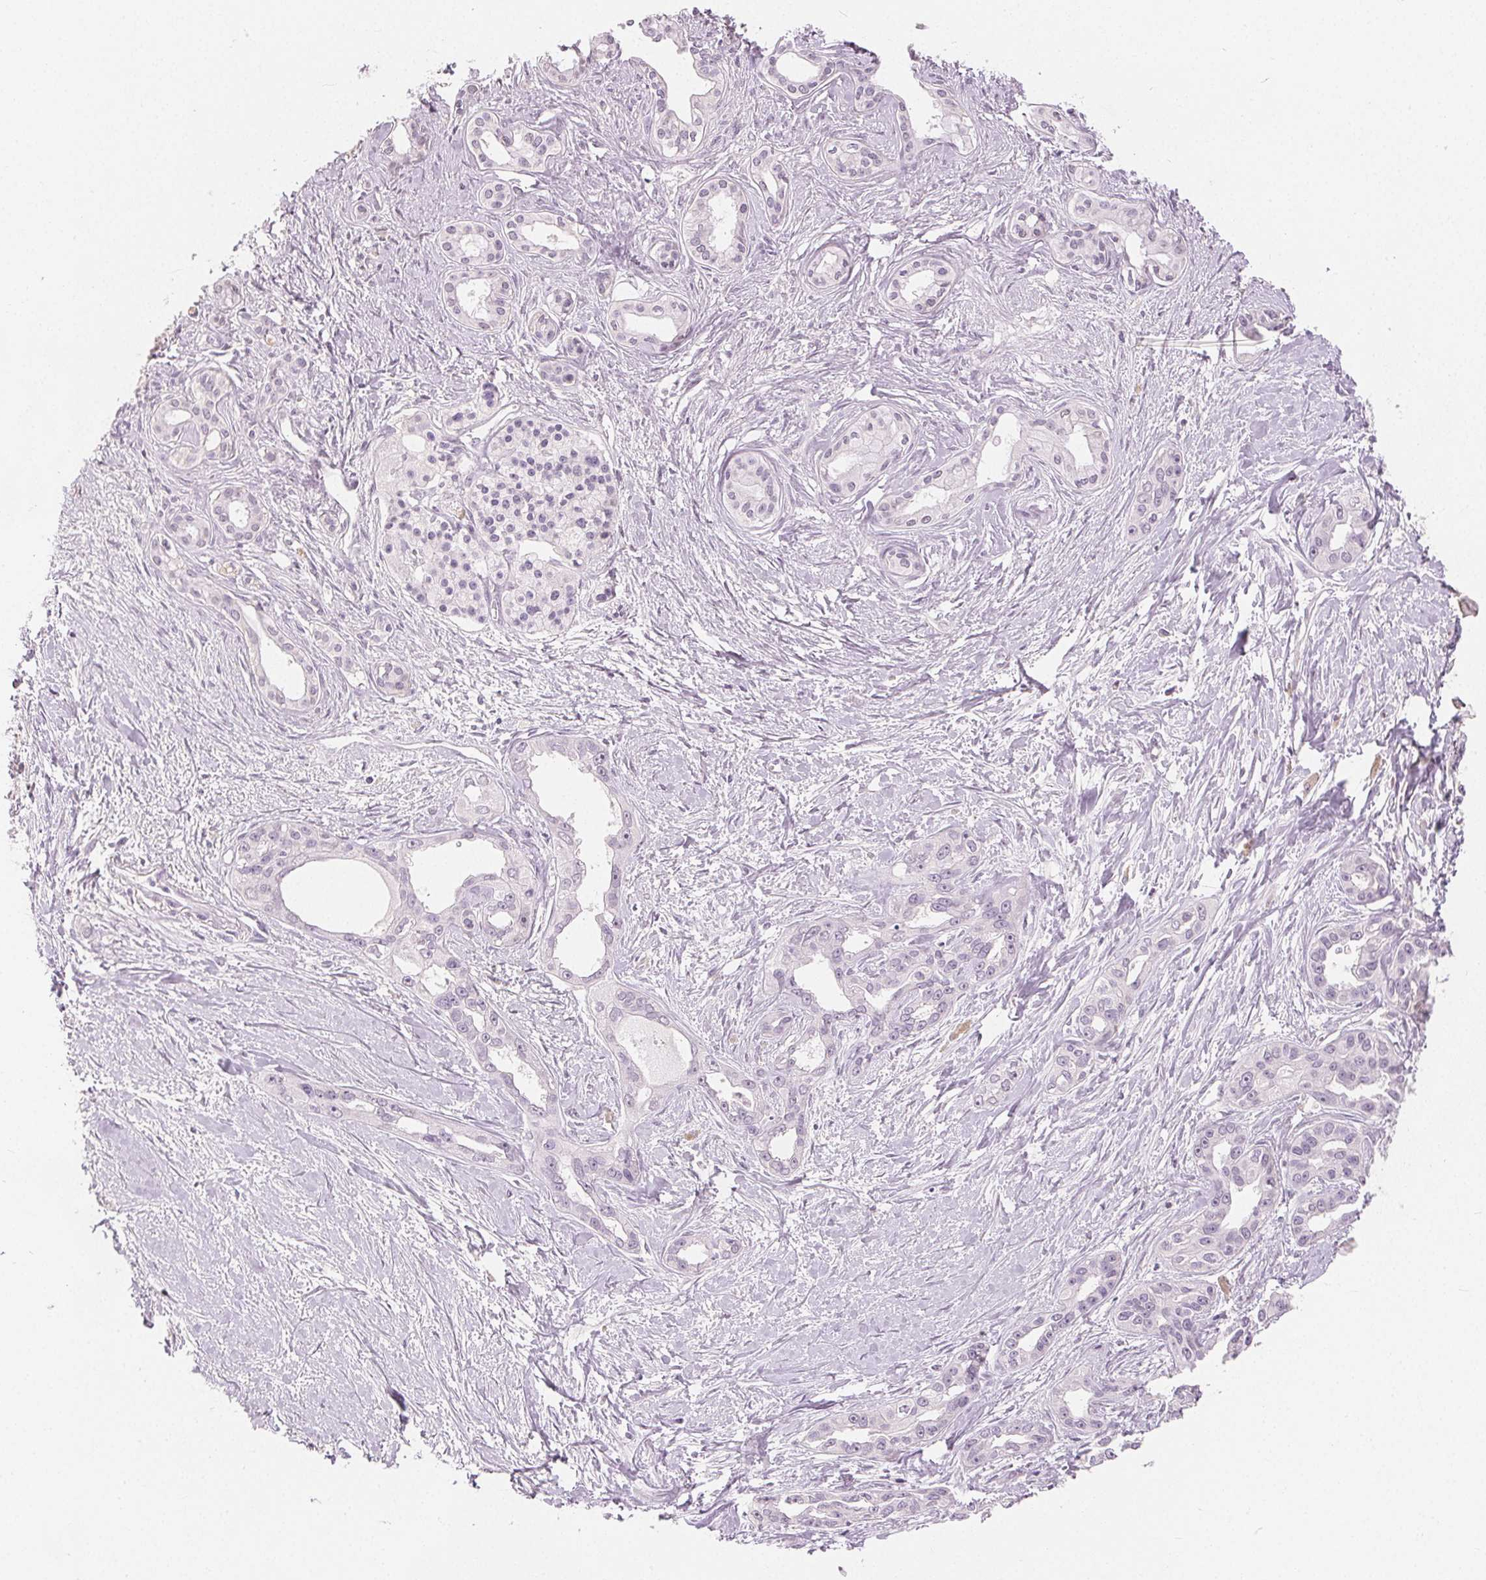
{"staining": {"intensity": "negative", "quantity": "none", "location": "none"}, "tissue": "pancreatic cancer", "cell_type": "Tumor cells", "image_type": "cancer", "snomed": [{"axis": "morphology", "description": "Adenocarcinoma, NOS"}, {"axis": "topography", "description": "Pancreas"}], "caption": "IHC of pancreatic cancer reveals no staining in tumor cells. The staining was performed using DAB (3,3'-diaminobenzidine) to visualize the protein expression in brown, while the nuclei were stained in blue with hematoxylin (Magnification: 20x).", "gene": "CA12", "patient": {"sex": "female", "age": 50}}